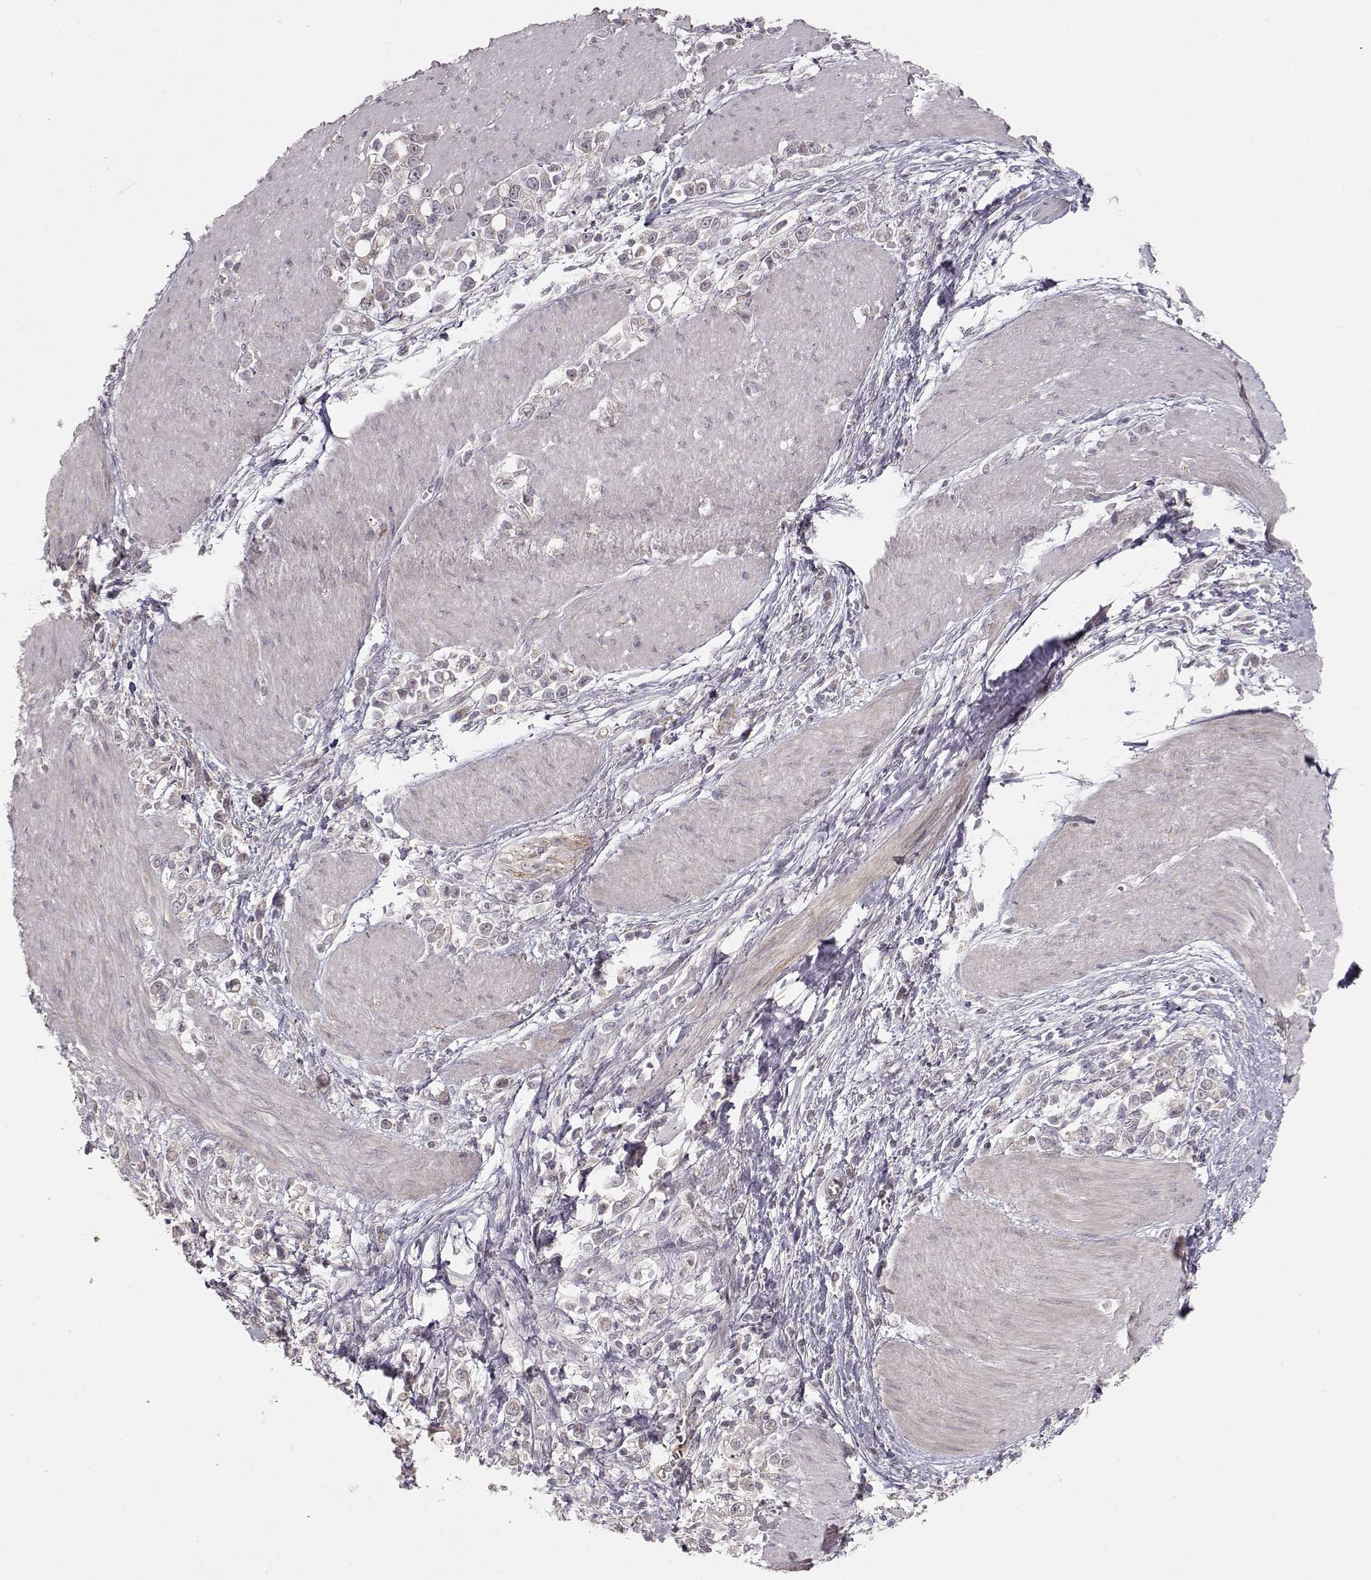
{"staining": {"intensity": "negative", "quantity": "none", "location": "none"}, "tissue": "stomach cancer", "cell_type": "Tumor cells", "image_type": "cancer", "snomed": [{"axis": "morphology", "description": "Adenocarcinoma, NOS"}, {"axis": "topography", "description": "Stomach"}], "caption": "Human adenocarcinoma (stomach) stained for a protein using IHC displays no positivity in tumor cells.", "gene": "PNMT", "patient": {"sex": "male", "age": 63}}